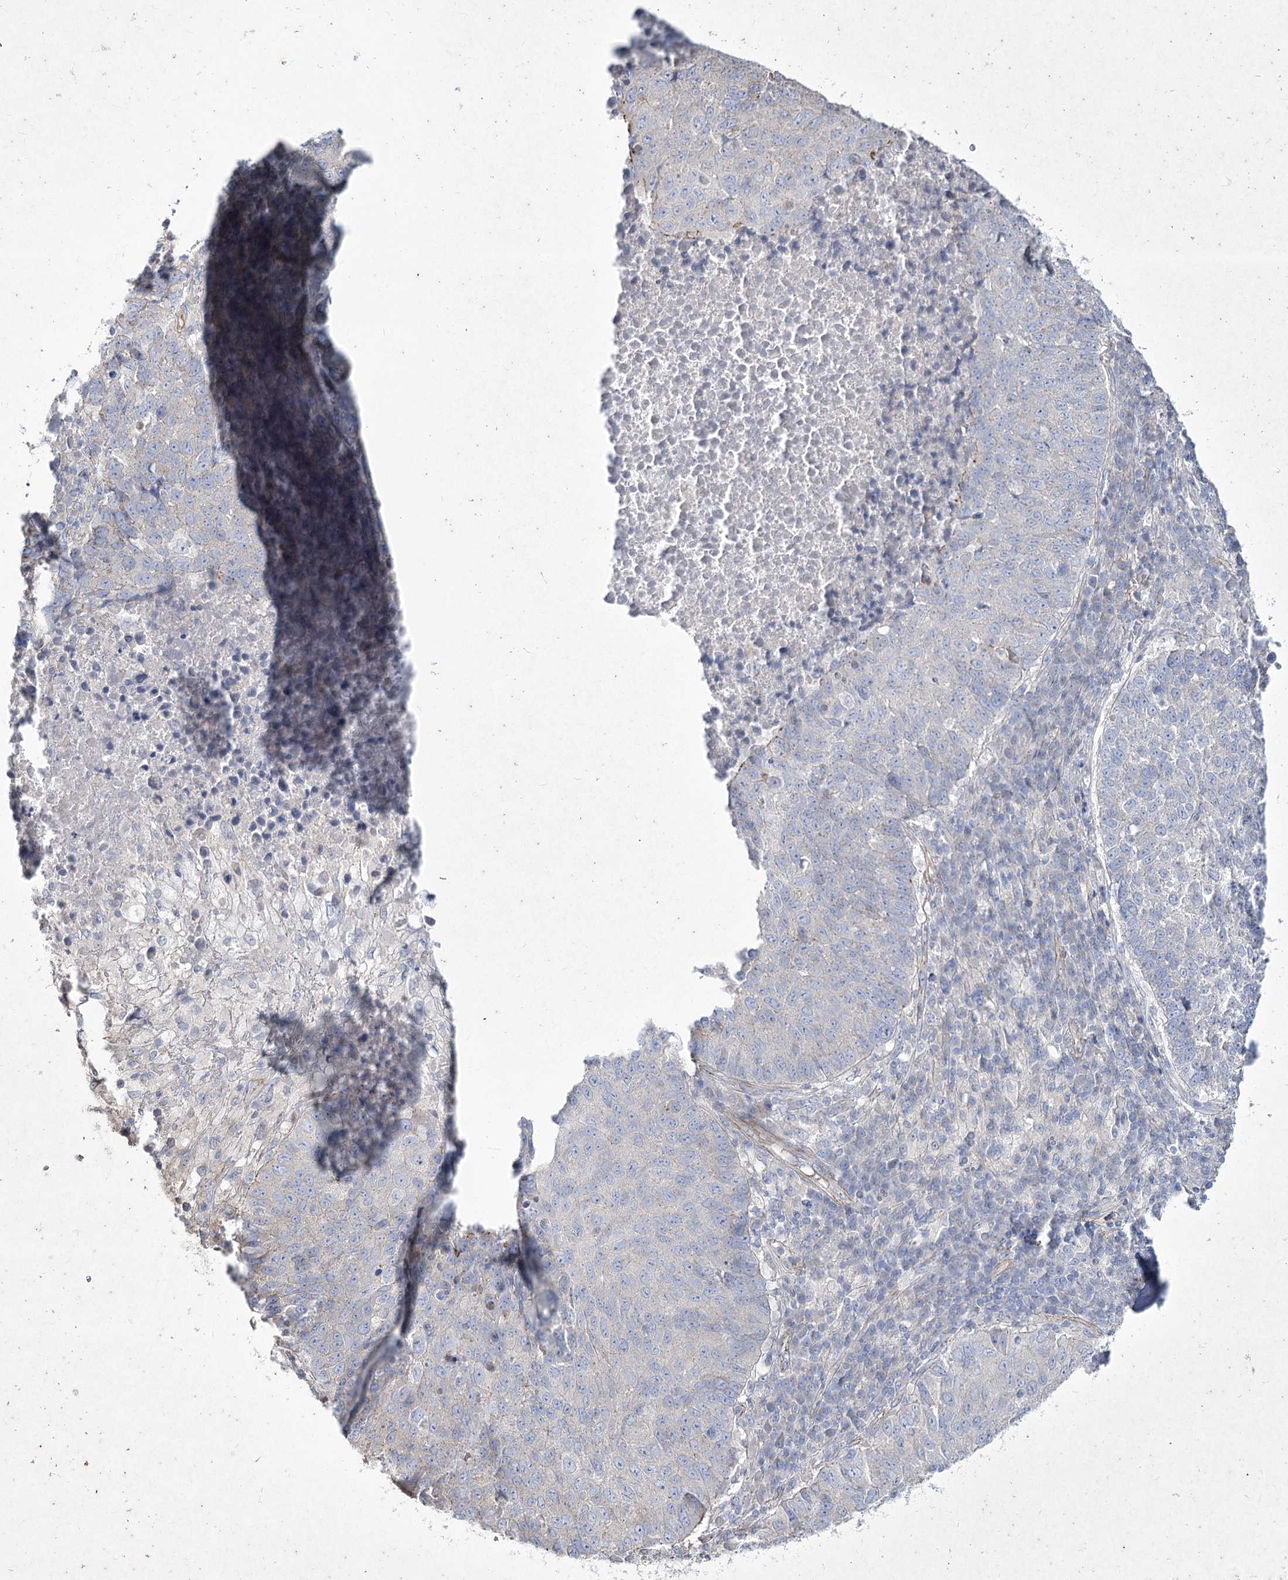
{"staining": {"intensity": "negative", "quantity": "none", "location": "none"}, "tissue": "lung cancer", "cell_type": "Tumor cells", "image_type": "cancer", "snomed": [{"axis": "morphology", "description": "Squamous cell carcinoma, NOS"}, {"axis": "topography", "description": "Lung"}], "caption": "Immunohistochemical staining of lung cancer displays no significant expression in tumor cells.", "gene": "LDLRAD3", "patient": {"sex": "male", "age": 73}}